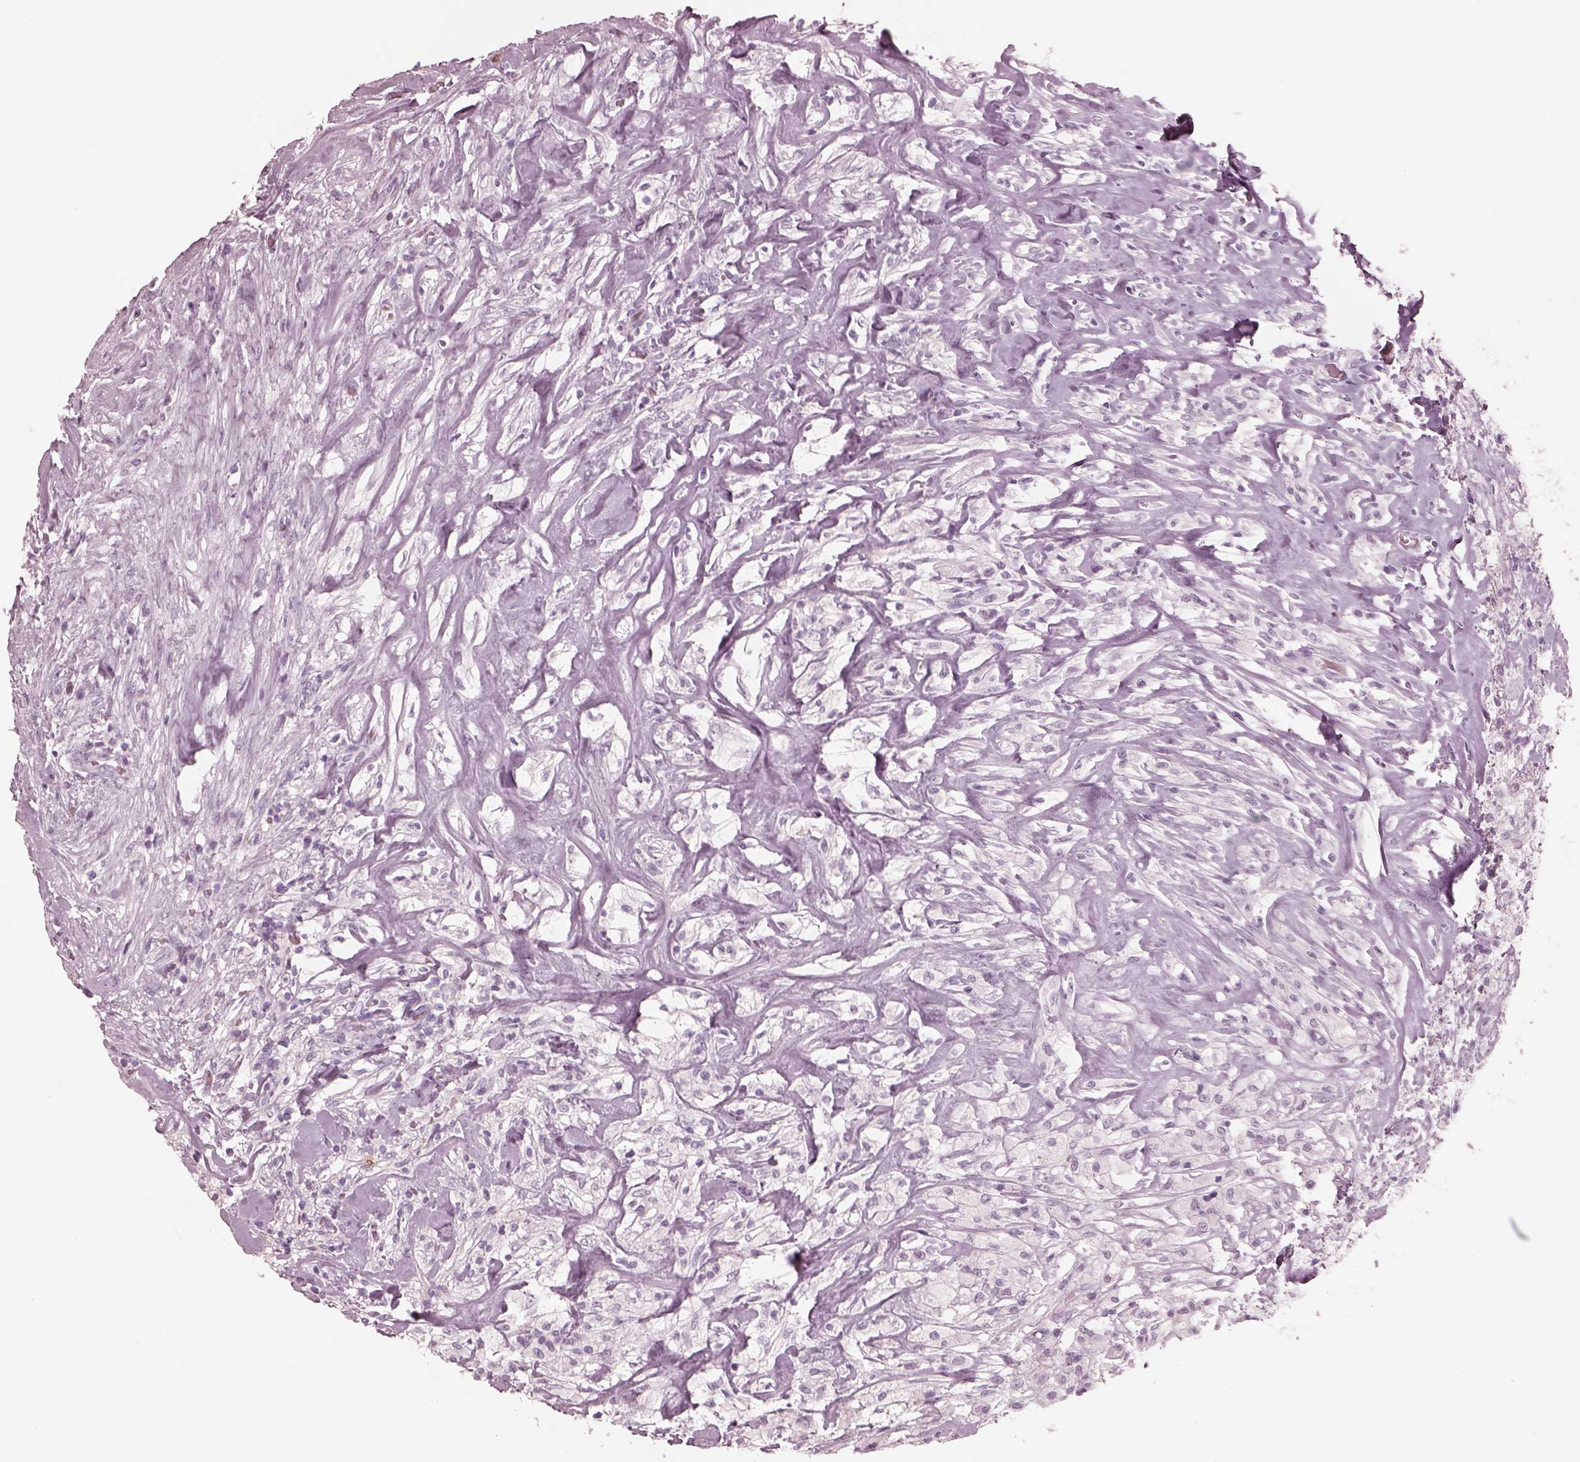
{"staining": {"intensity": "negative", "quantity": "none", "location": "none"}, "tissue": "testis cancer", "cell_type": "Tumor cells", "image_type": "cancer", "snomed": [{"axis": "morphology", "description": "Necrosis, NOS"}, {"axis": "morphology", "description": "Carcinoma, Embryonal, NOS"}, {"axis": "topography", "description": "Testis"}], "caption": "Human testis cancer (embryonal carcinoma) stained for a protein using immunohistochemistry demonstrates no positivity in tumor cells.", "gene": "C2orf81", "patient": {"sex": "male", "age": 19}}